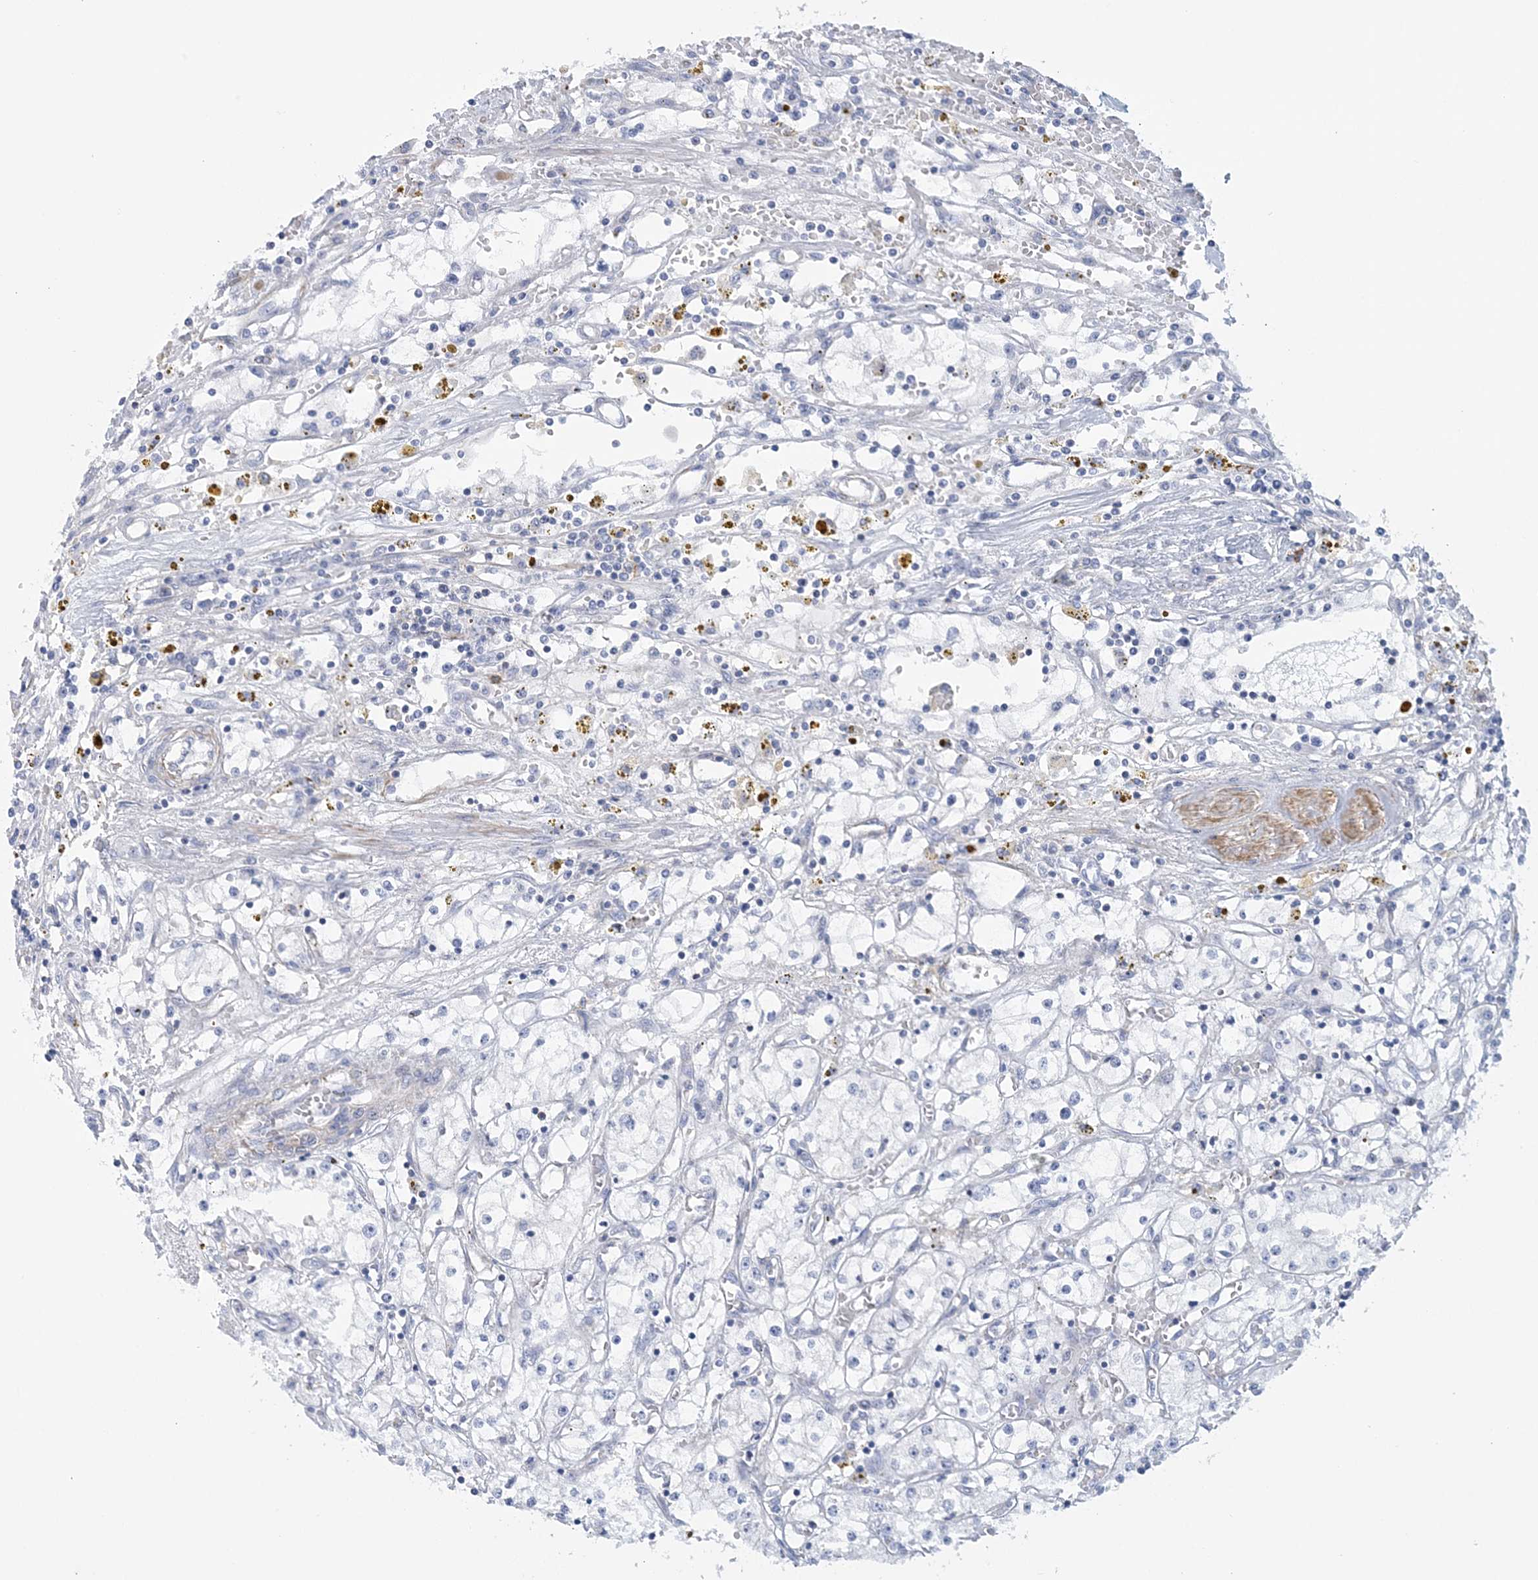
{"staining": {"intensity": "negative", "quantity": "none", "location": "none"}, "tissue": "renal cancer", "cell_type": "Tumor cells", "image_type": "cancer", "snomed": [{"axis": "morphology", "description": "Adenocarcinoma, NOS"}, {"axis": "topography", "description": "Kidney"}], "caption": "High power microscopy image of an immunohistochemistry (IHC) image of adenocarcinoma (renal), revealing no significant staining in tumor cells. The staining was performed using DAB (3,3'-diaminobenzidine) to visualize the protein expression in brown, while the nuclei were stained in blue with hematoxylin (Magnification: 20x).", "gene": "C11orf21", "patient": {"sex": "male", "age": 56}}